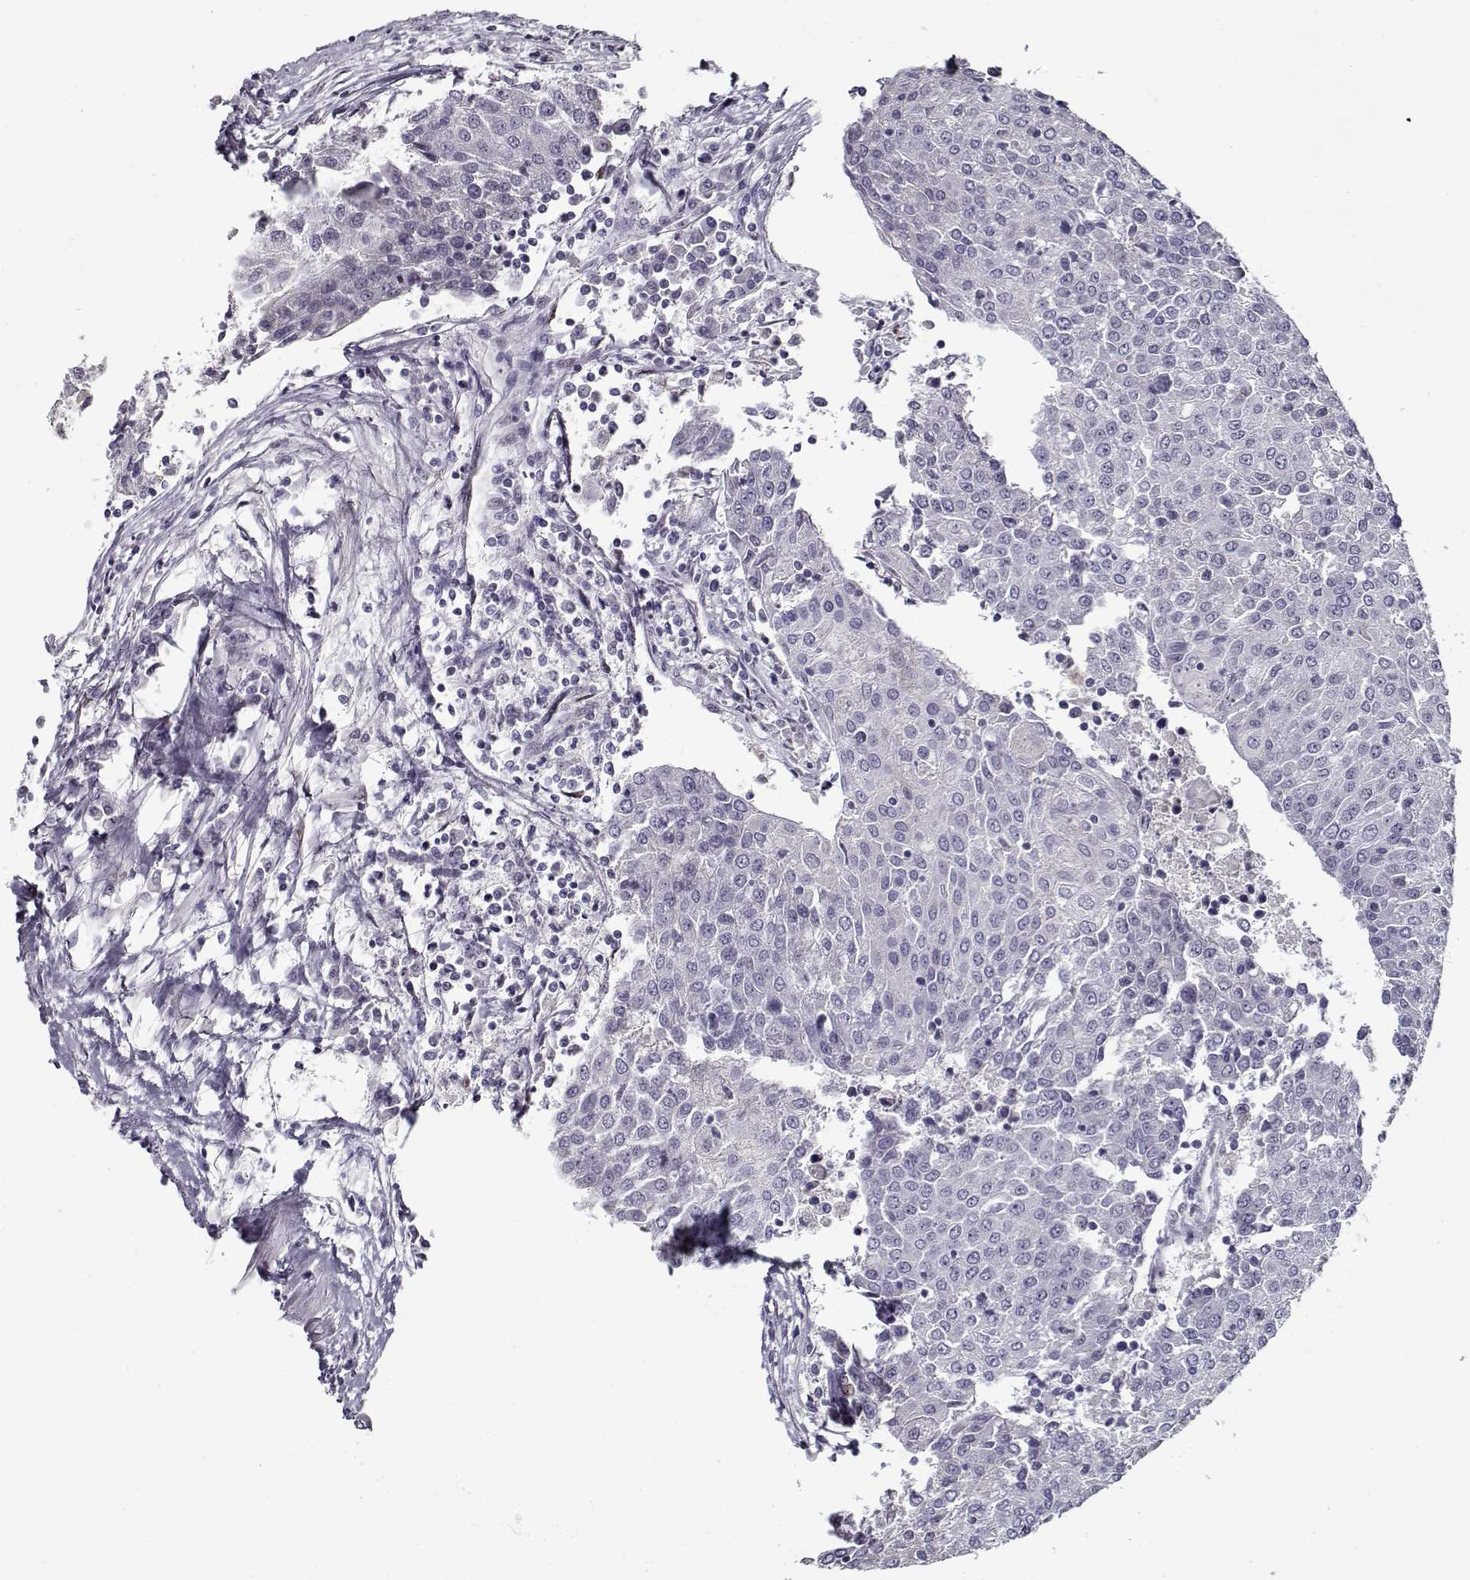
{"staining": {"intensity": "negative", "quantity": "none", "location": "none"}, "tissue": "urothelial cancer", "cell_type": "Tumor cells", "image_type": "cancer", "snomed": [{"axis": "morphology", "description": "Urothelial carcinoma, High grade"}, {"axis": "topography", "description": "Urinary bladder"}], "caption": "Urothelial cancer stained for a protein using IHC exhibits no positivity tumor cells.", "gene": "PRMT8", "patient": {"sex": "female", "age": 85}}